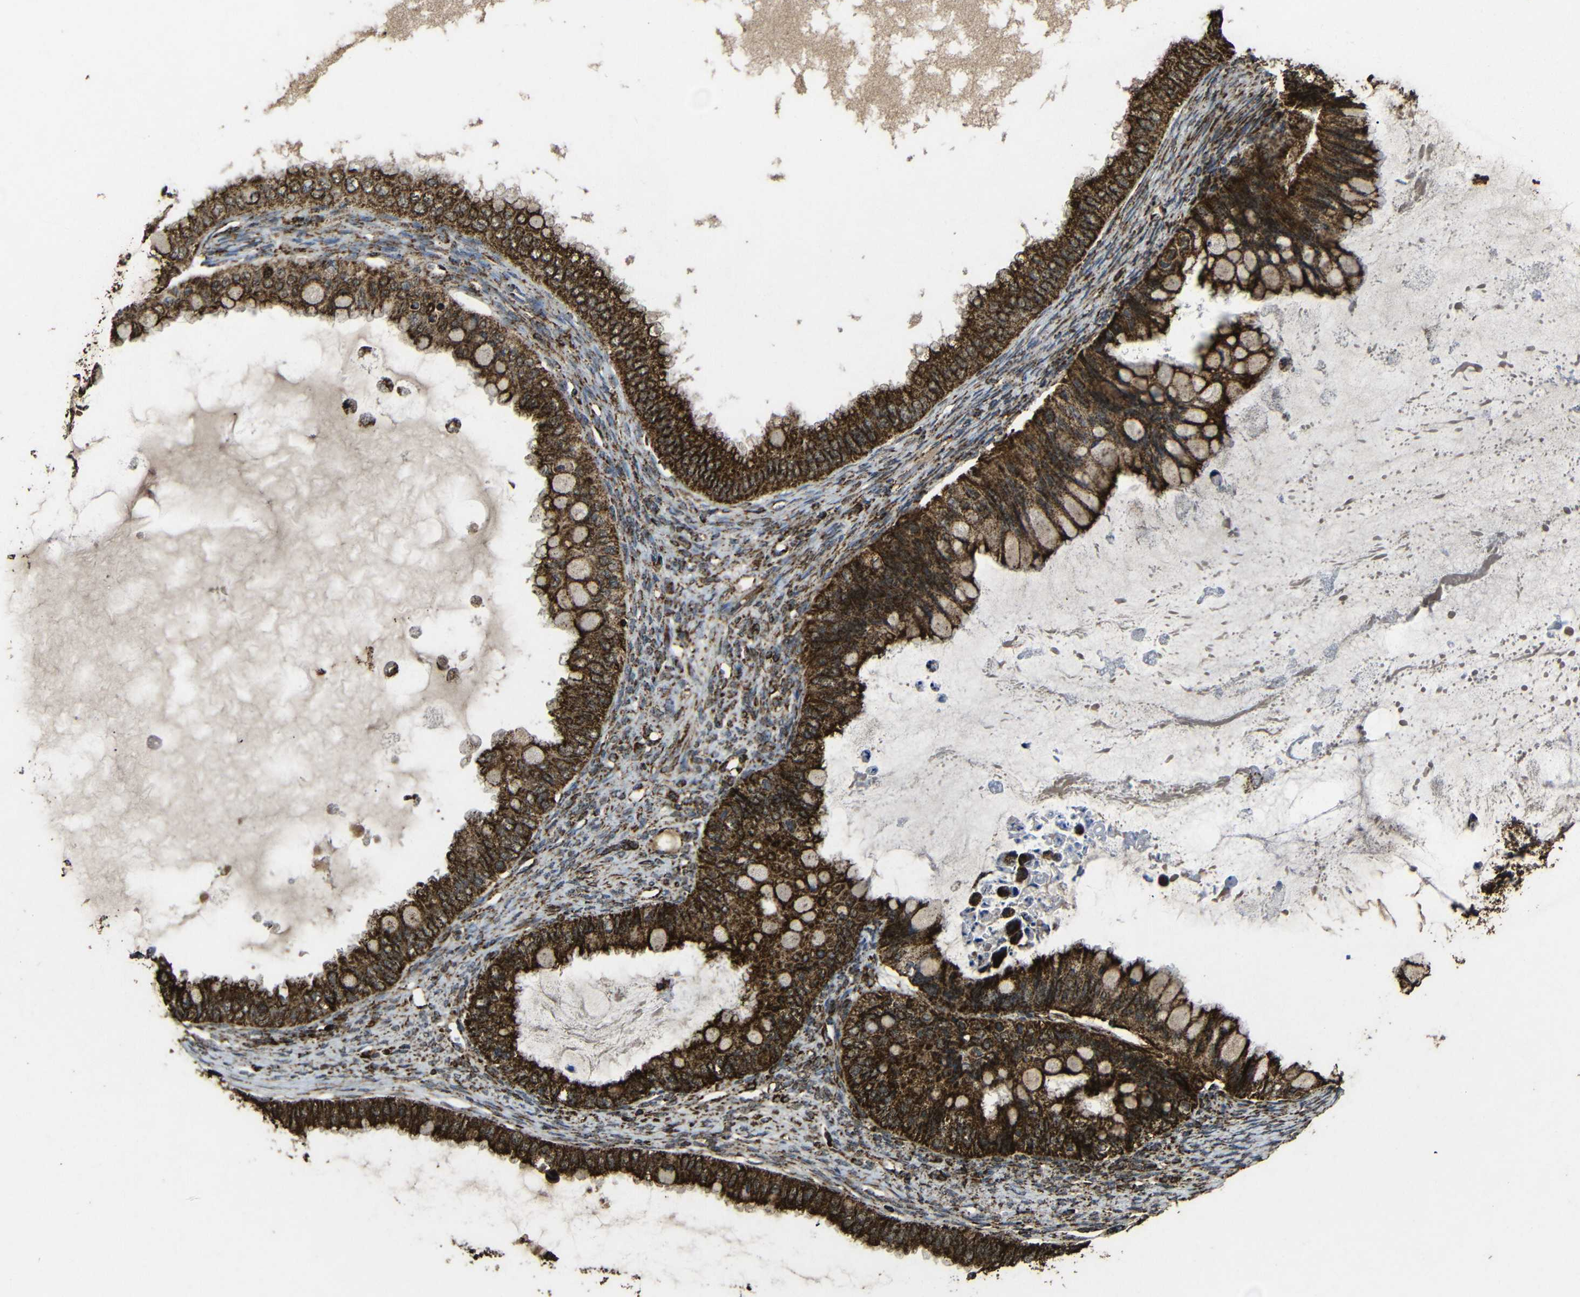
{"staining": {"intensity": "strong", "quantity": ">75%", "location": "cytoplasmic/membranous"}, "tissue": "ovarian cancer", "cell_type": "Tumor cells", "image_type": "cancer", "snomed": [{"axis": "morphology", "description": "Cystadenocarcinoma, mucinous, NOS"}, {"axis": "topography", "description": "Ovary"}], "caption": "Mucinous cystadenocarcinoma (ovarian) tissue shows strong cytoplasmic/membranous expression in approximately >75% of tumor cells, visualized by immunohistochemistry. (Stains: DAB in brown, nuclei in blue, Microscopy: brightfield microscopy at high magnification).", "gene": "ATP5F1A", "patient": {"sex": "female", "age": 80}}